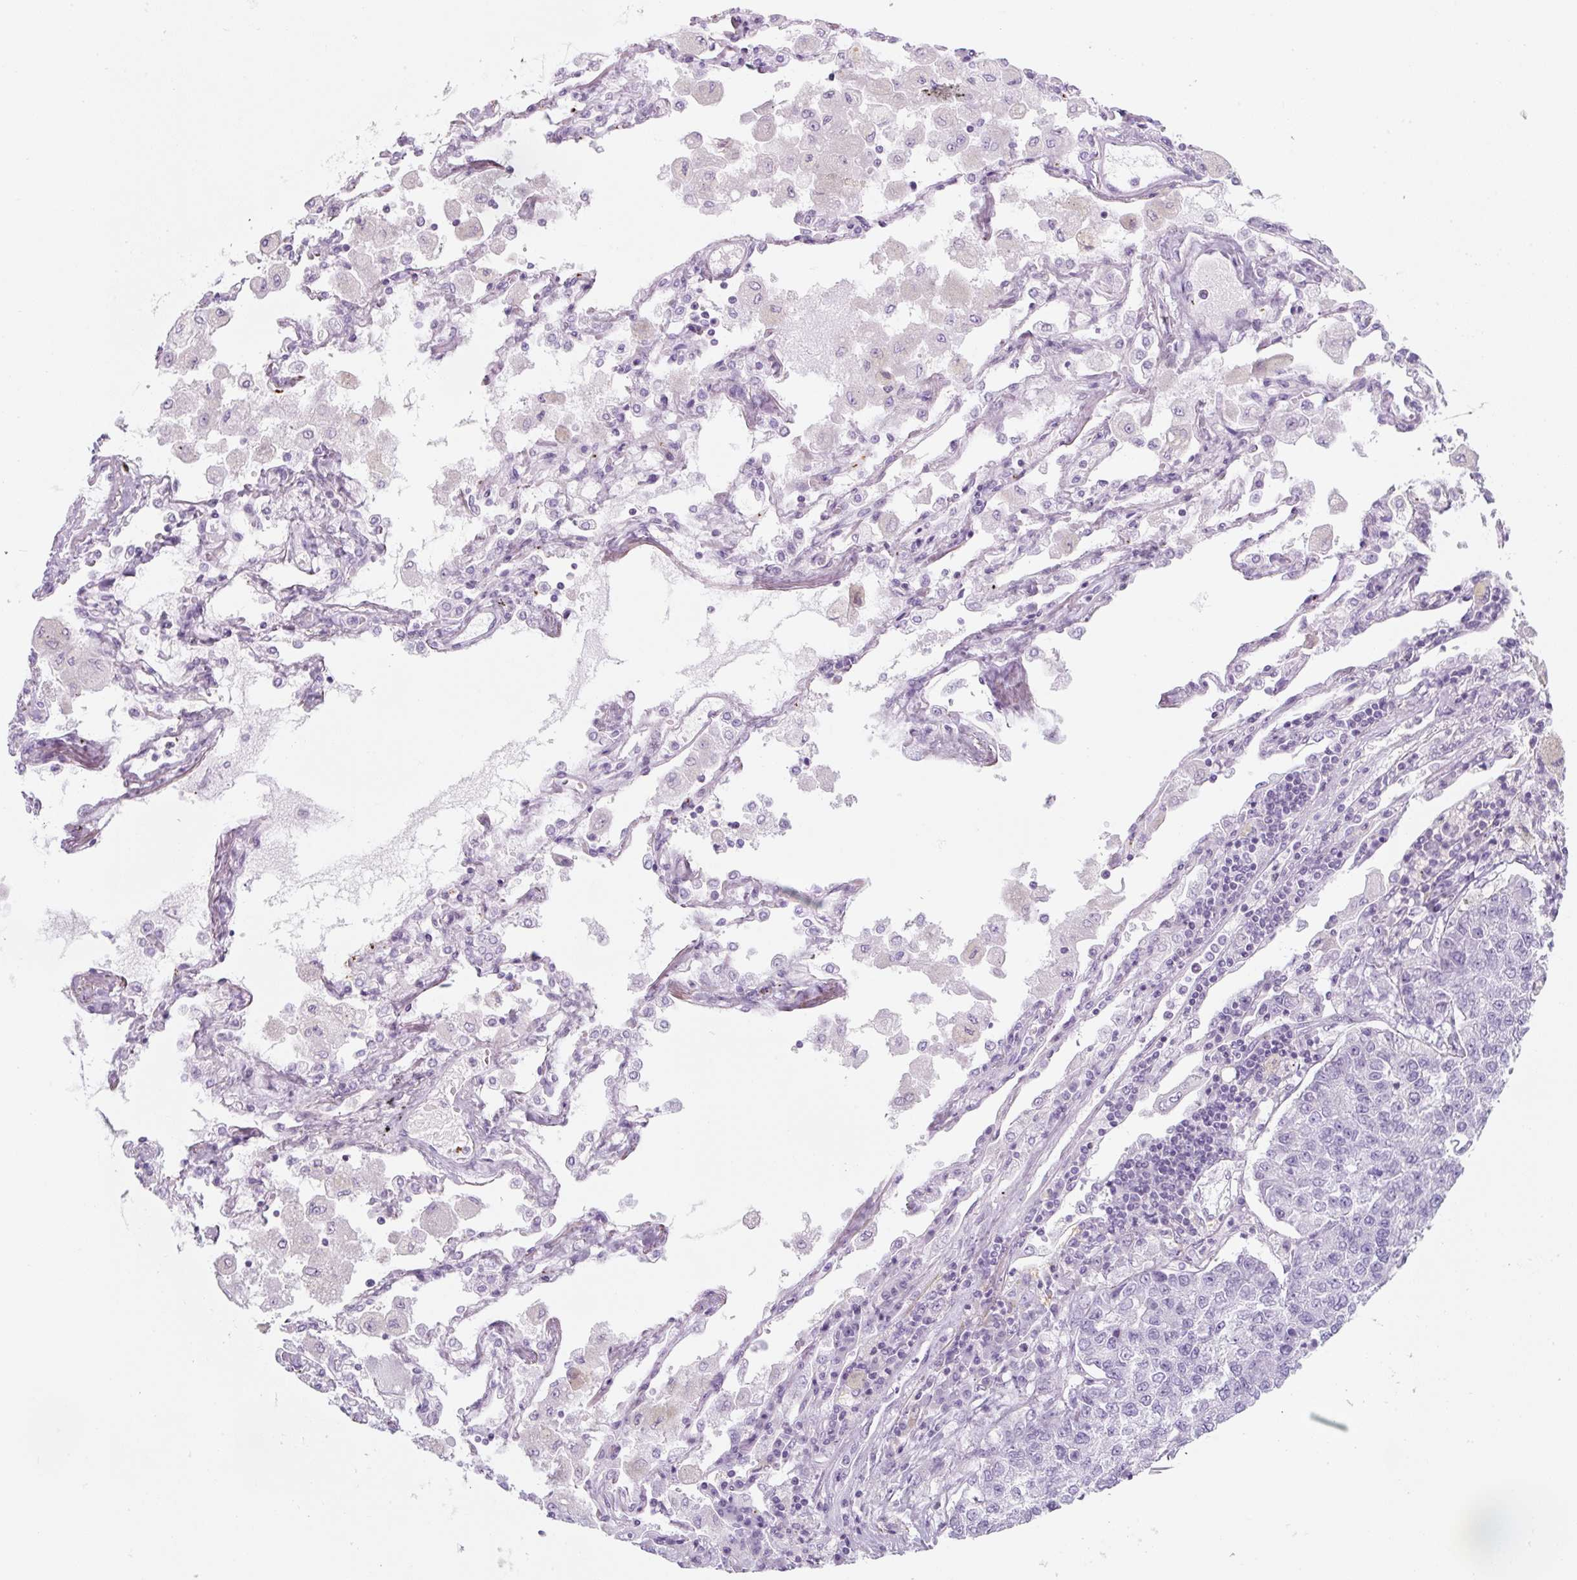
{"staining": {"intensity": "negative", "quantity": "none", "location": "none"}, "tissue": "lung cancer", "cell_type": "Tumor cells", "image_type": "cancer", "snomed": [{"axis": "morphology", "description": "Adenocarcinoma, NOS"}, {"axis": "topography", "description": "Lung"}], "caption": "IHC photomicrograph of lung cancer stained for a protein (brown), which demonstrates no staining in tumor cells.", "gene": "PF4V1", "patient": {"sex": "male", "age": 49}}